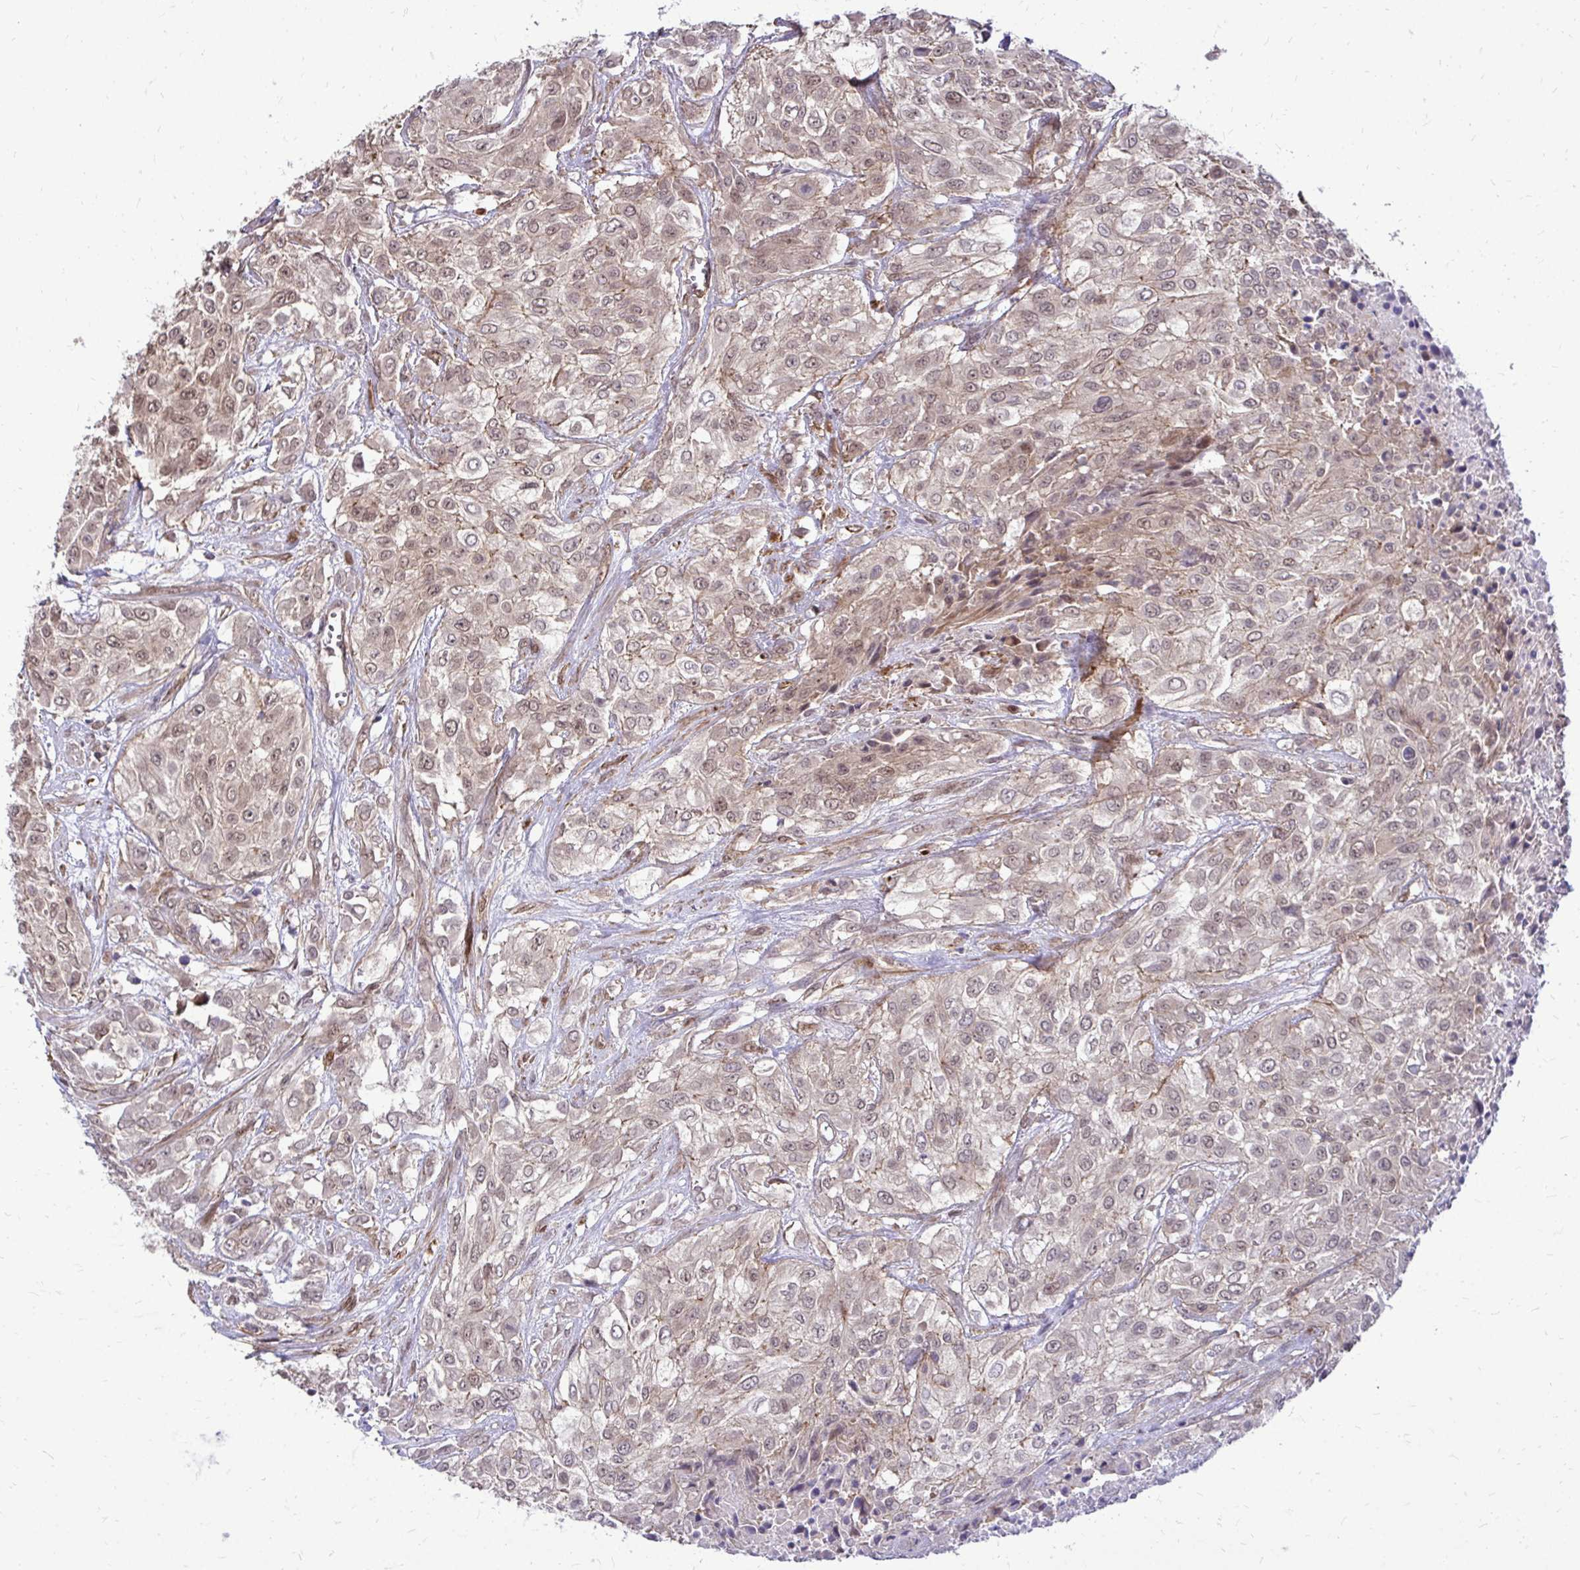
{"staining": {"intensity": "weak", "quantity": "25%-75%", "location": "cytoplasmic/membranous"}, "tissue": "urothelial cancer", "cell_type": "Tumor cells", "image_type": "cancer", "snomed": [{"axis": "morphology", "description": "Urothelial carcinoma, High grade"}, {"axis": "topography", "description": "Urinary bladder"}], "caption": "The micrograph exhibits a brown stain indicating the presence of a protein in the cytoplasmic/membranous of tumor cells in urothelial carcinoma (high-grade).", "gene": "TRIP6", "patient": {"sex": "male", "age": 57}}